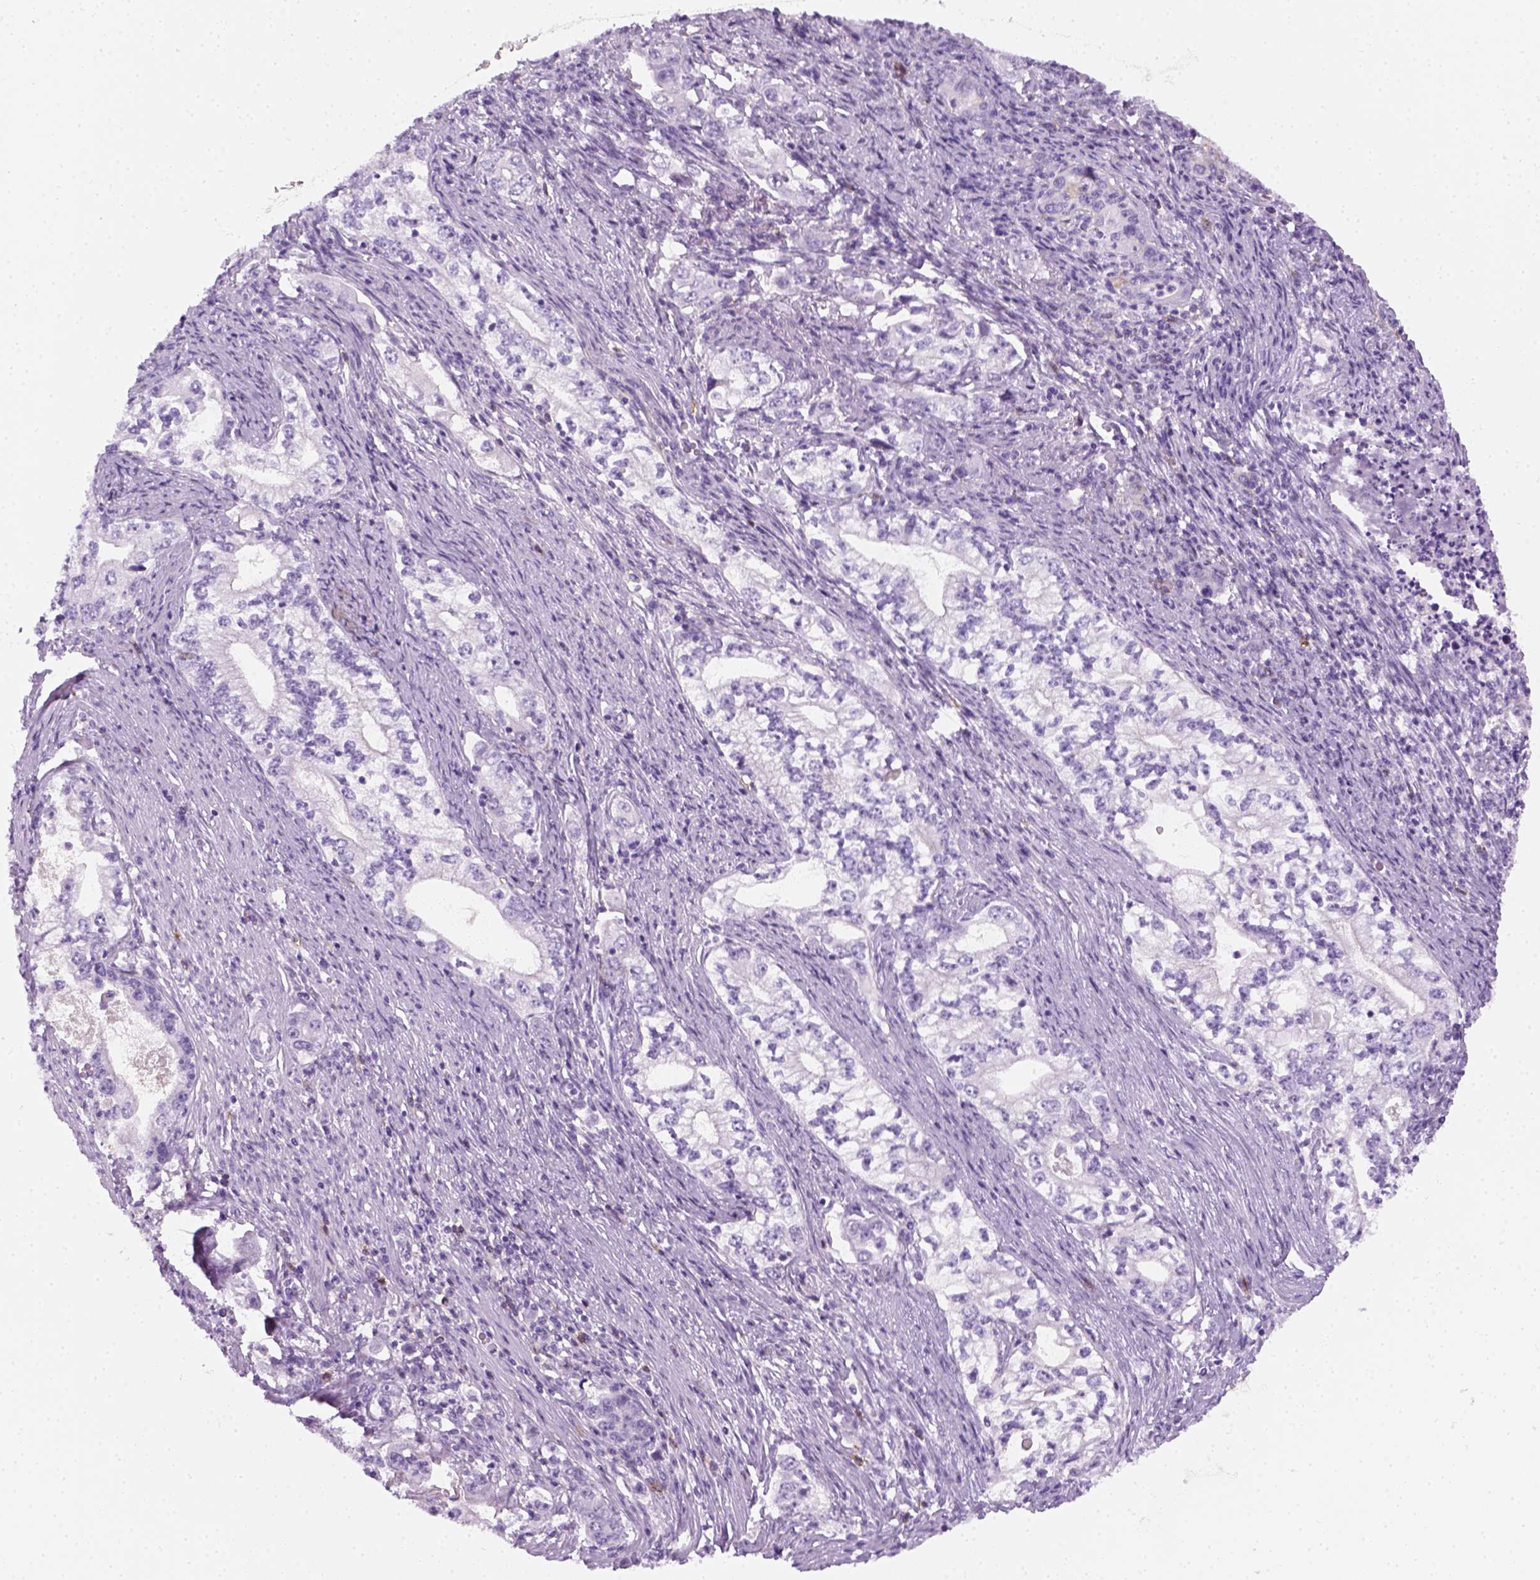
{"staining": {"intensity": "negative", "quantity": "none", "location": "none"}, "tissue": "stomach cancer", "cell_type": "Tumor cells", "image_type": "cancer", "snomed": [{"axis": "morphology", "description": "Adenocarcinoma, NOS"}, {"axis": "topography", "description": "Stomach, lower"}], "caption": "High magnification brightfield microscopy of stomach cancer (adenocarcinoma) stained with DAB (brown) and counterstained with hematoxylin (blue): tumor cells show no significant staining. The staining was performed using DAB (3,3'-diaminobenzidine) to visualize the protein expression in brown, while the nuclei were stained in blue with hematoxylin (Magnification: 20x).", "gene": "AQP3", "patient": {"sex": "female", "age": 72}}